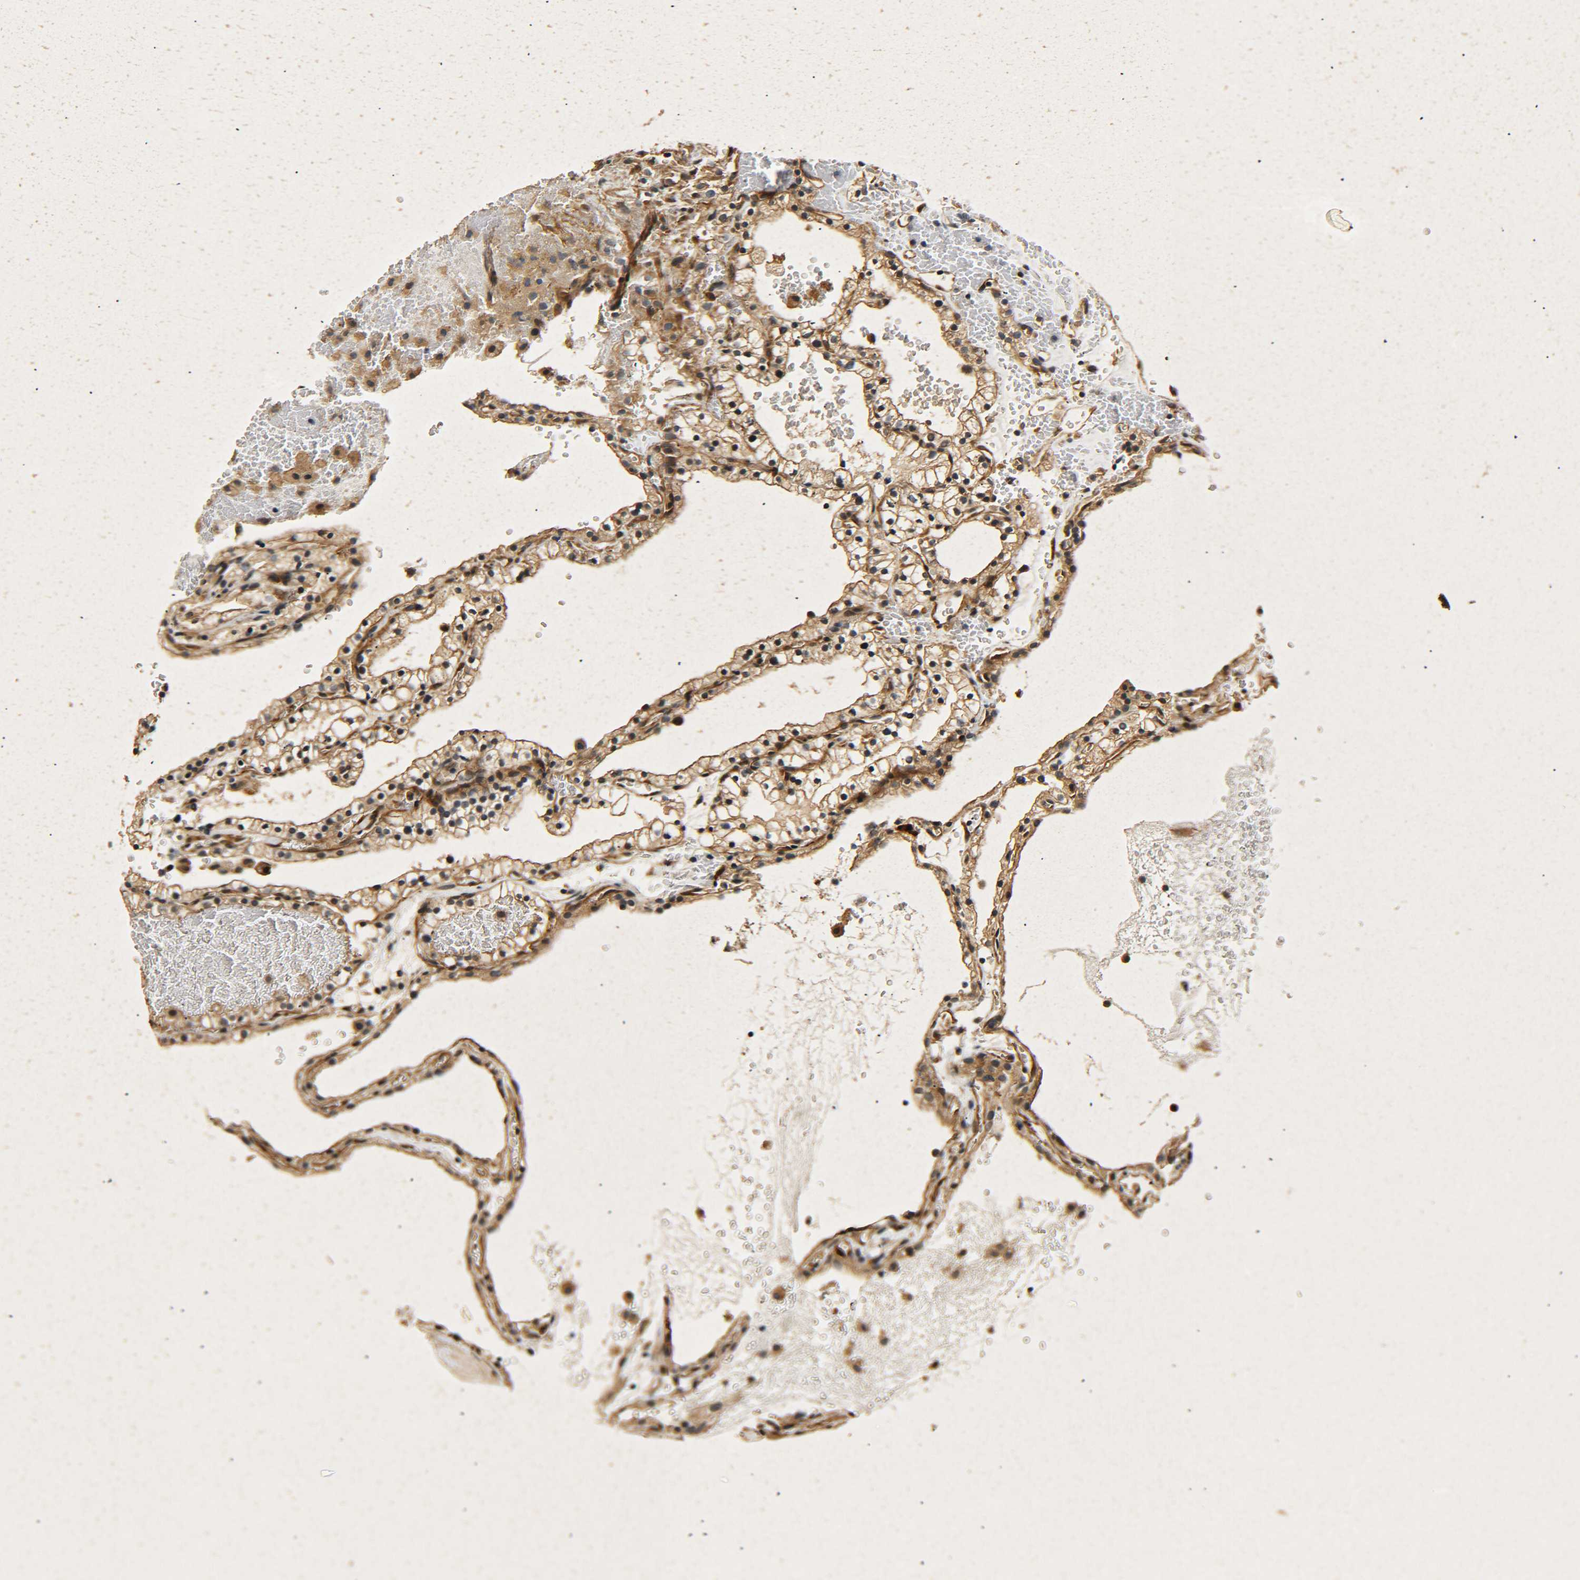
{"staining": {"intensity": "moderate", "quantity": ">75%", "location": "cytoplasmic/membranous"}, "tissue": "renal cancer", "cell_type": "Tumor cells", "image_type": "cancer", "snomed": [{"axis": "morphology", "description": "Adenocarcinoma, NOS"}, {"axis": "topography", "description": "Kidney"}], "caption": "Human renal cancer (adenocarcinoma) stained with a protein marker reveals moderate staining in tumor cells.", "gene": "MEIS1", "patient": {"sex": "female", "age": 41}}